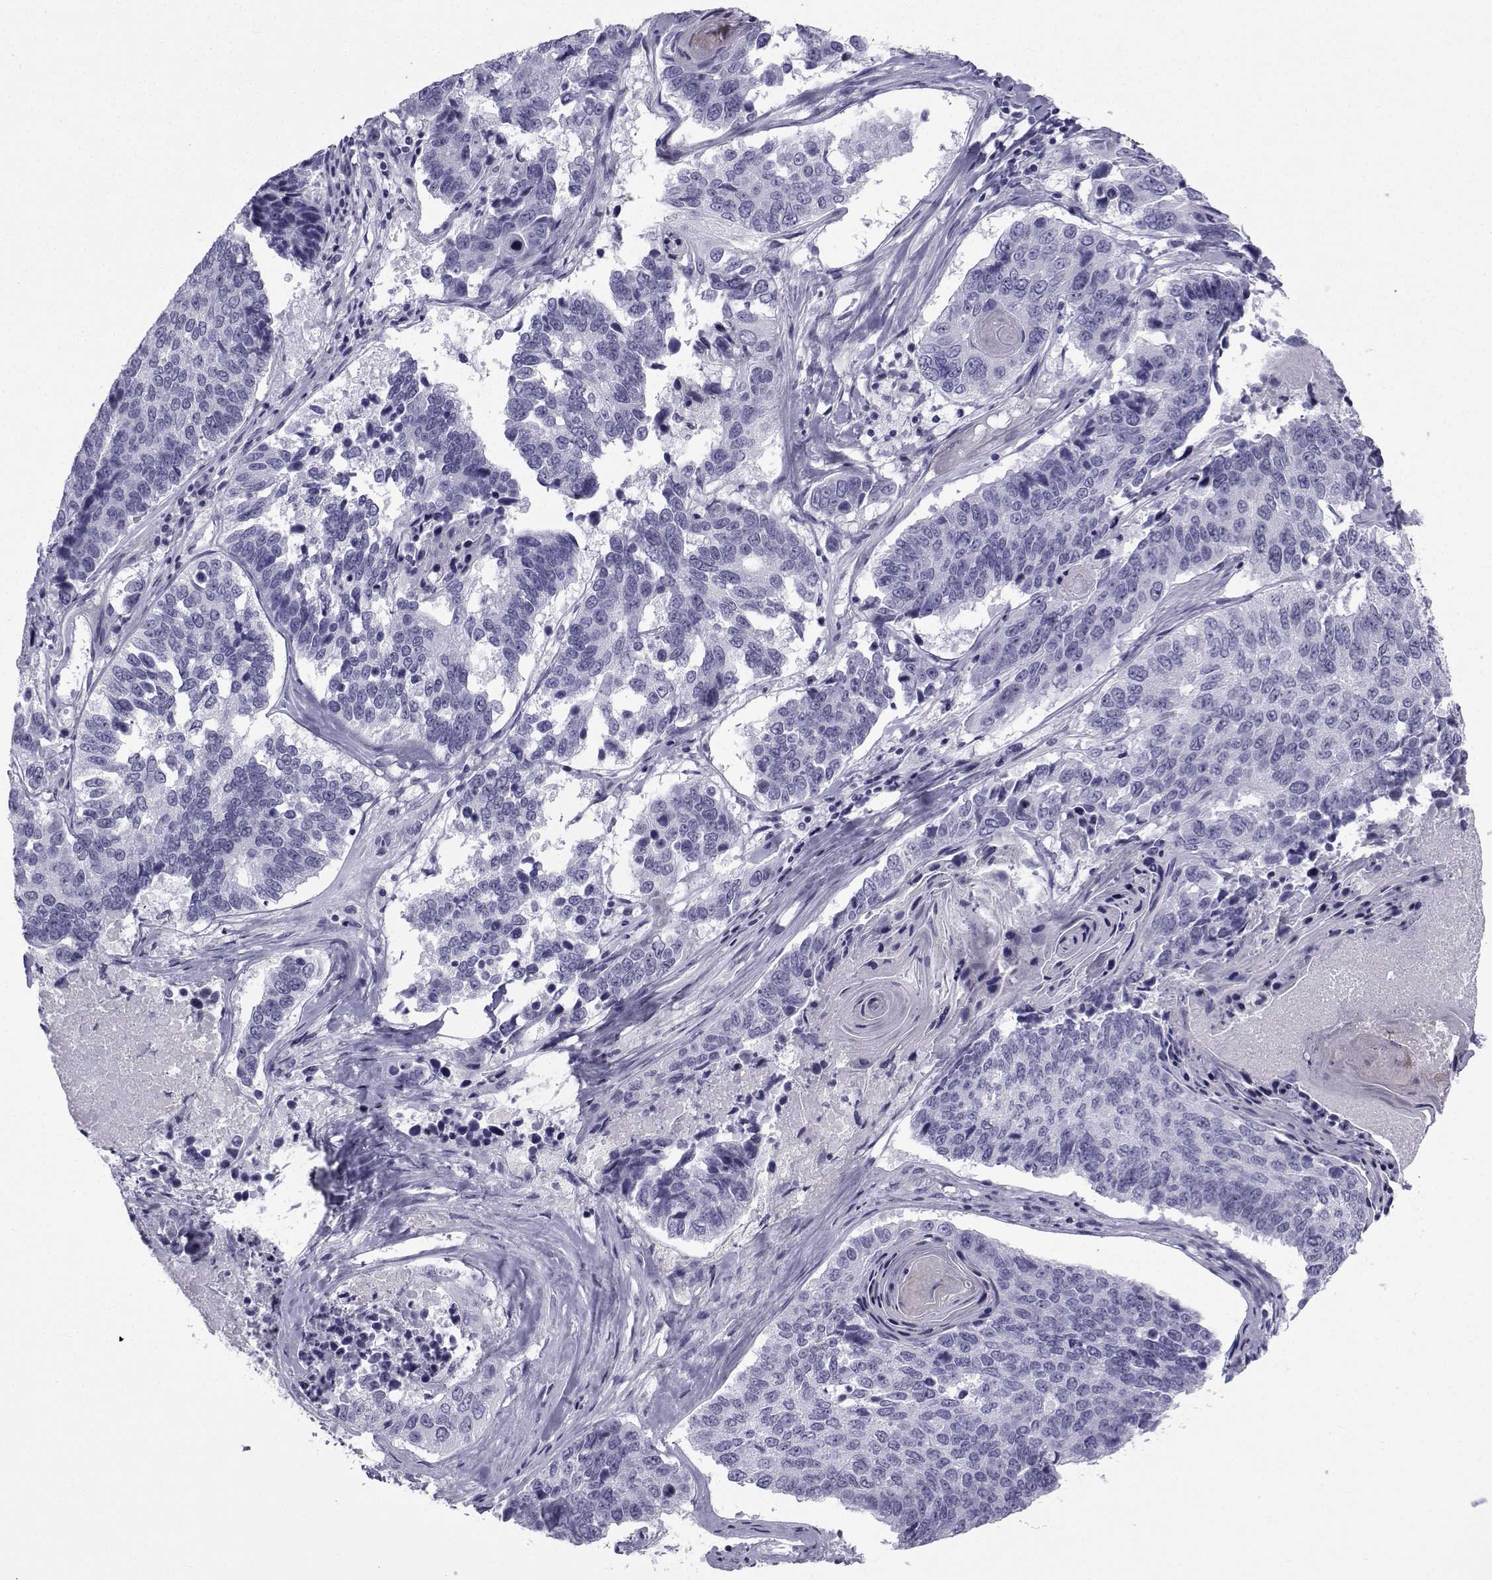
{"staining": {"intensity": "negative", "quantity": "none", "location": "none"}, "tissue": "lung cancer", "cell_type": "Tumor cells", "image_type": "cancer", "snomed": [{"axis": "morphology", "description": "Squamous cell carcinoma, NOS"}, {"axis": "topography", "description": "Lung"}], "caption": "Immunohistochemical staining of human lung cancer (squamous cell carcinoma) shows no significant positivity in tumor cells.", "gene": "SPANXD", "patient": {"sex": "male", "age": 73}}